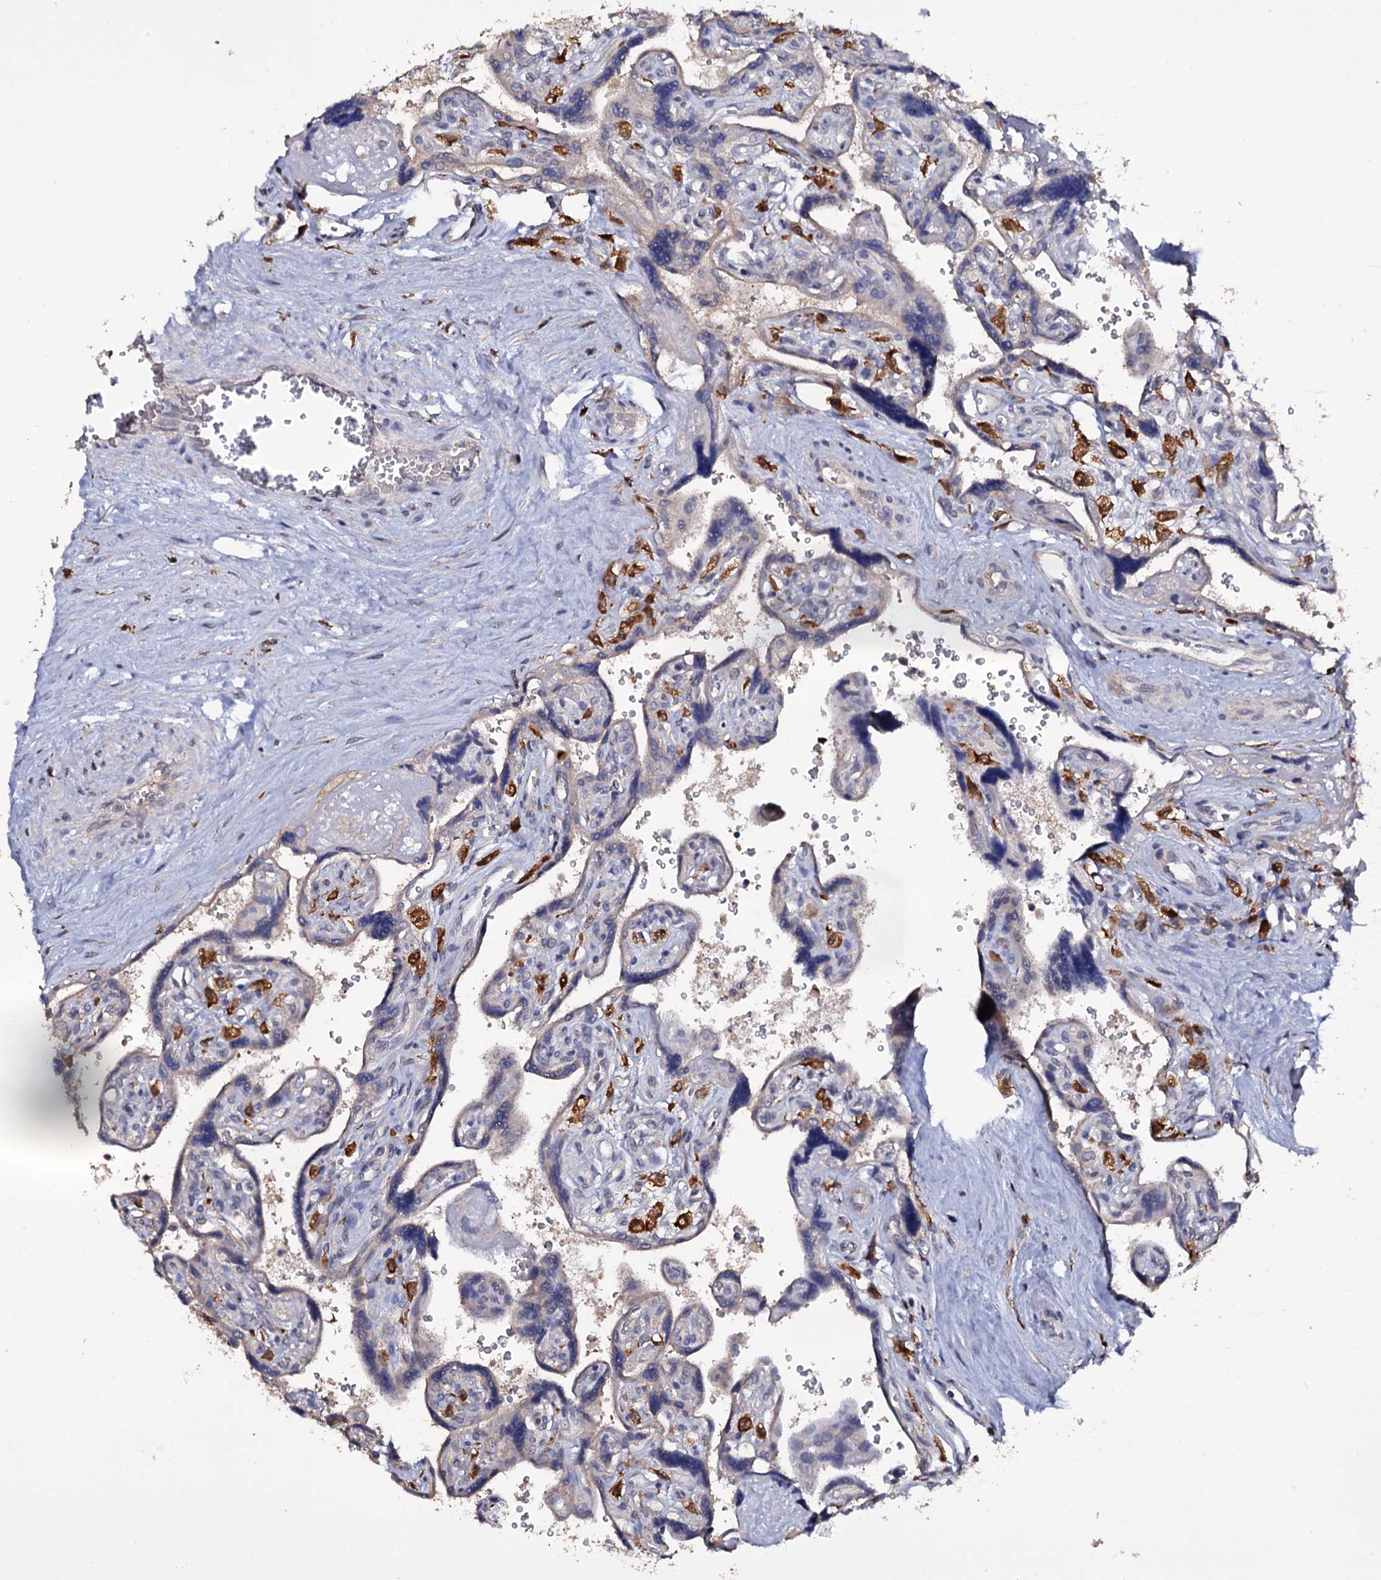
{"staining": {"intensity": "negative", "quantity": "none", "location": "none"}, "tissue": "placenta", "cell_type": "Decidual cells", "image_type": "normal", "snomed": [{"axis": "morphology", "description": "Normal tissue, NOS"}, {"axis": "topography", "description": "Placenta"}], "caption": "IHC of normal placenta displays no positivity in decidual cells.", "gene": "CRYL1", "patient": {"sex": "female", "age": 39}}